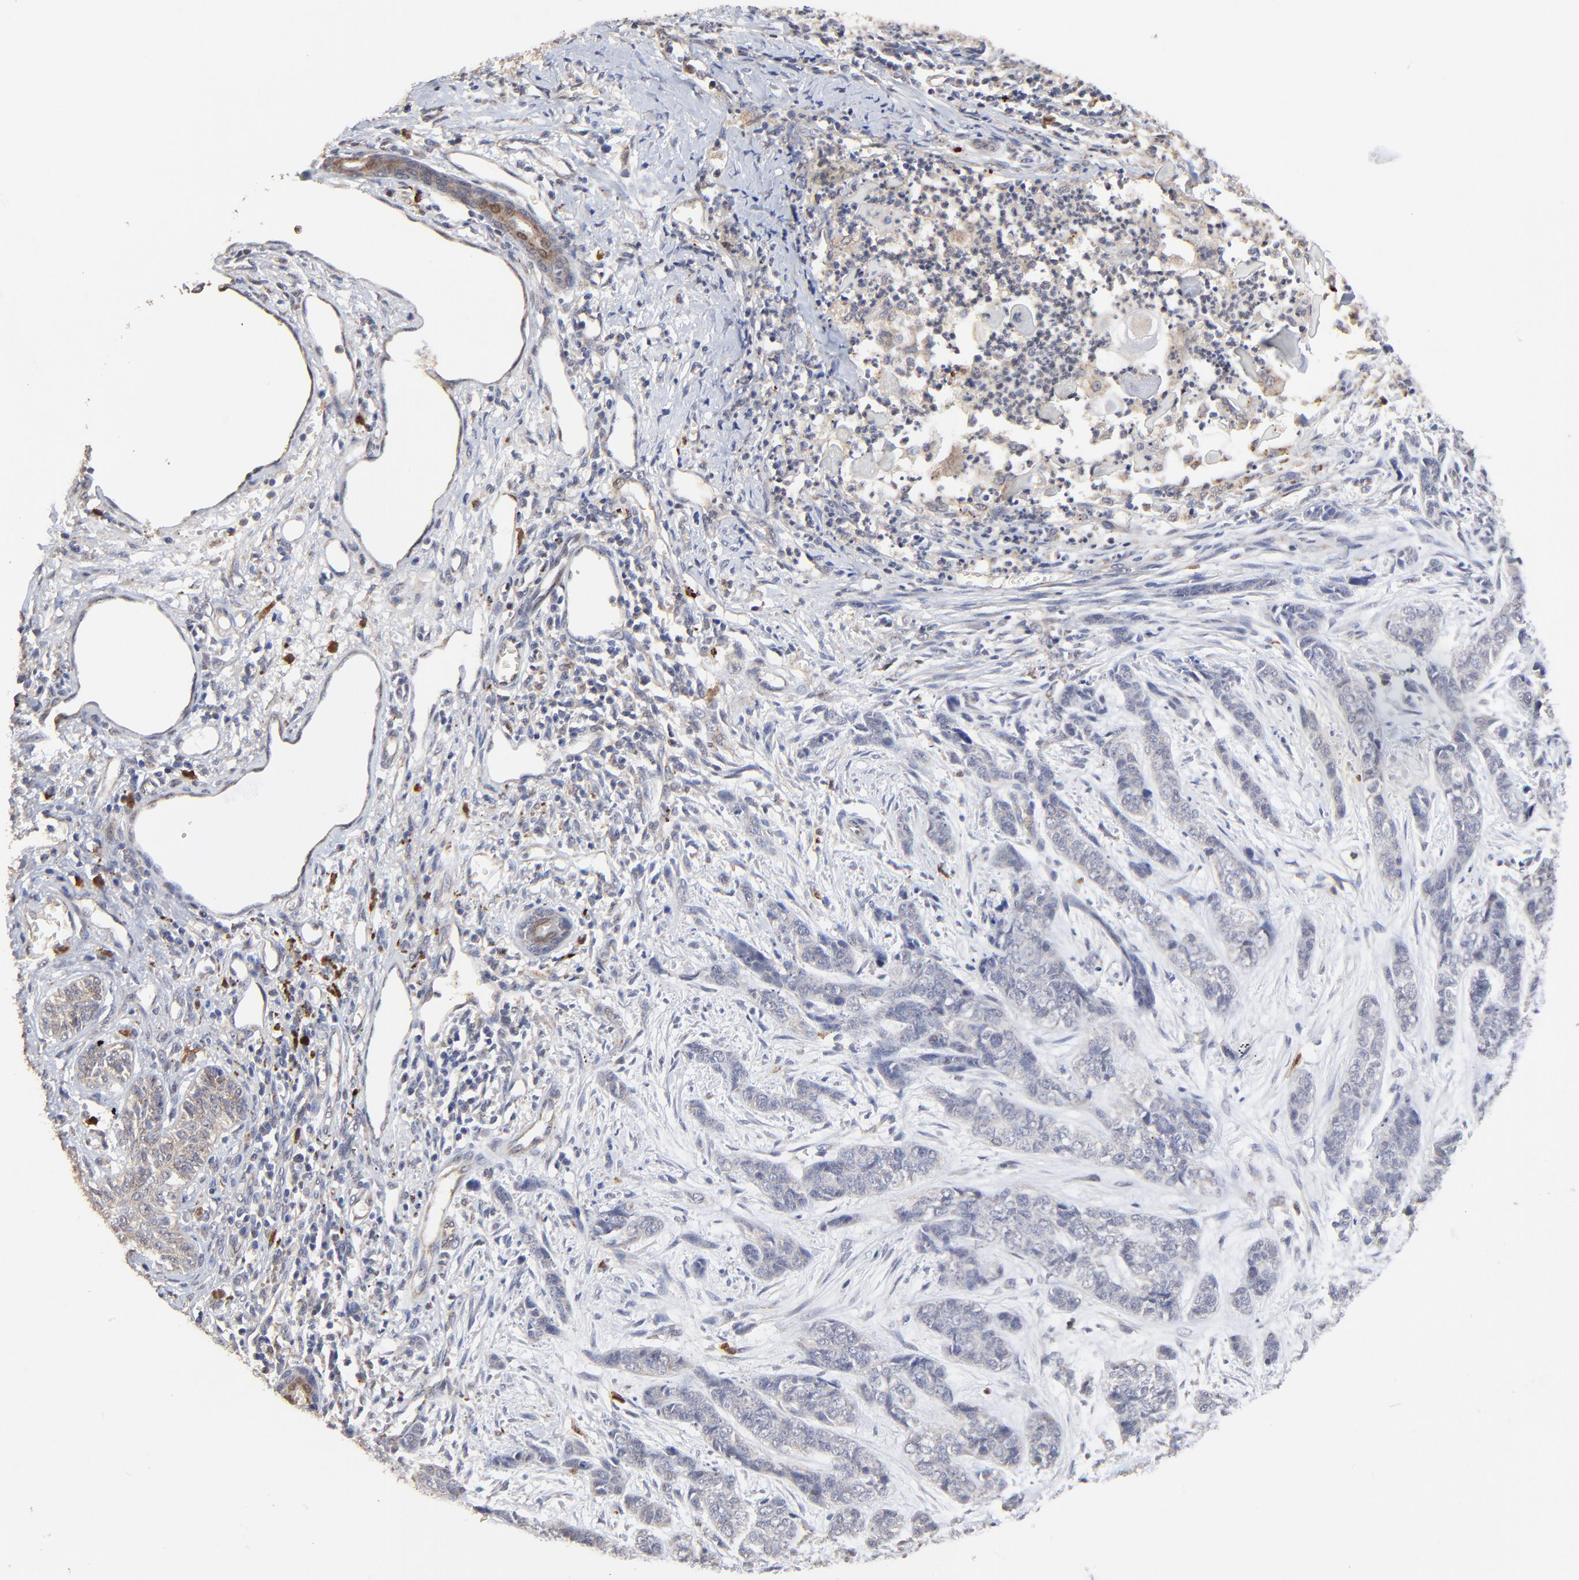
{"staining": {"intensity": "weak", "quantity": "<25%", "location": "cytoplasmic/membranous"}, "tissue": "skin cancer", "cell_type": "Tumor cells", "image_type": "cancer", "snomed": [{"axis": "morphology", "description": "Basal cell carcinoma"}, {"axis": "topography", "description": "Skin"}], "caption": "Protein analysis of skin cancer (basal cell carcinoma) reveals no significant positivity in tumor cells. (DAB (3,3'-diaminobenzidine) immunohistochemistry (IHC), high magnification).", "gene": "LGALS3", "patient": {"sex": "female", "age": 64}}